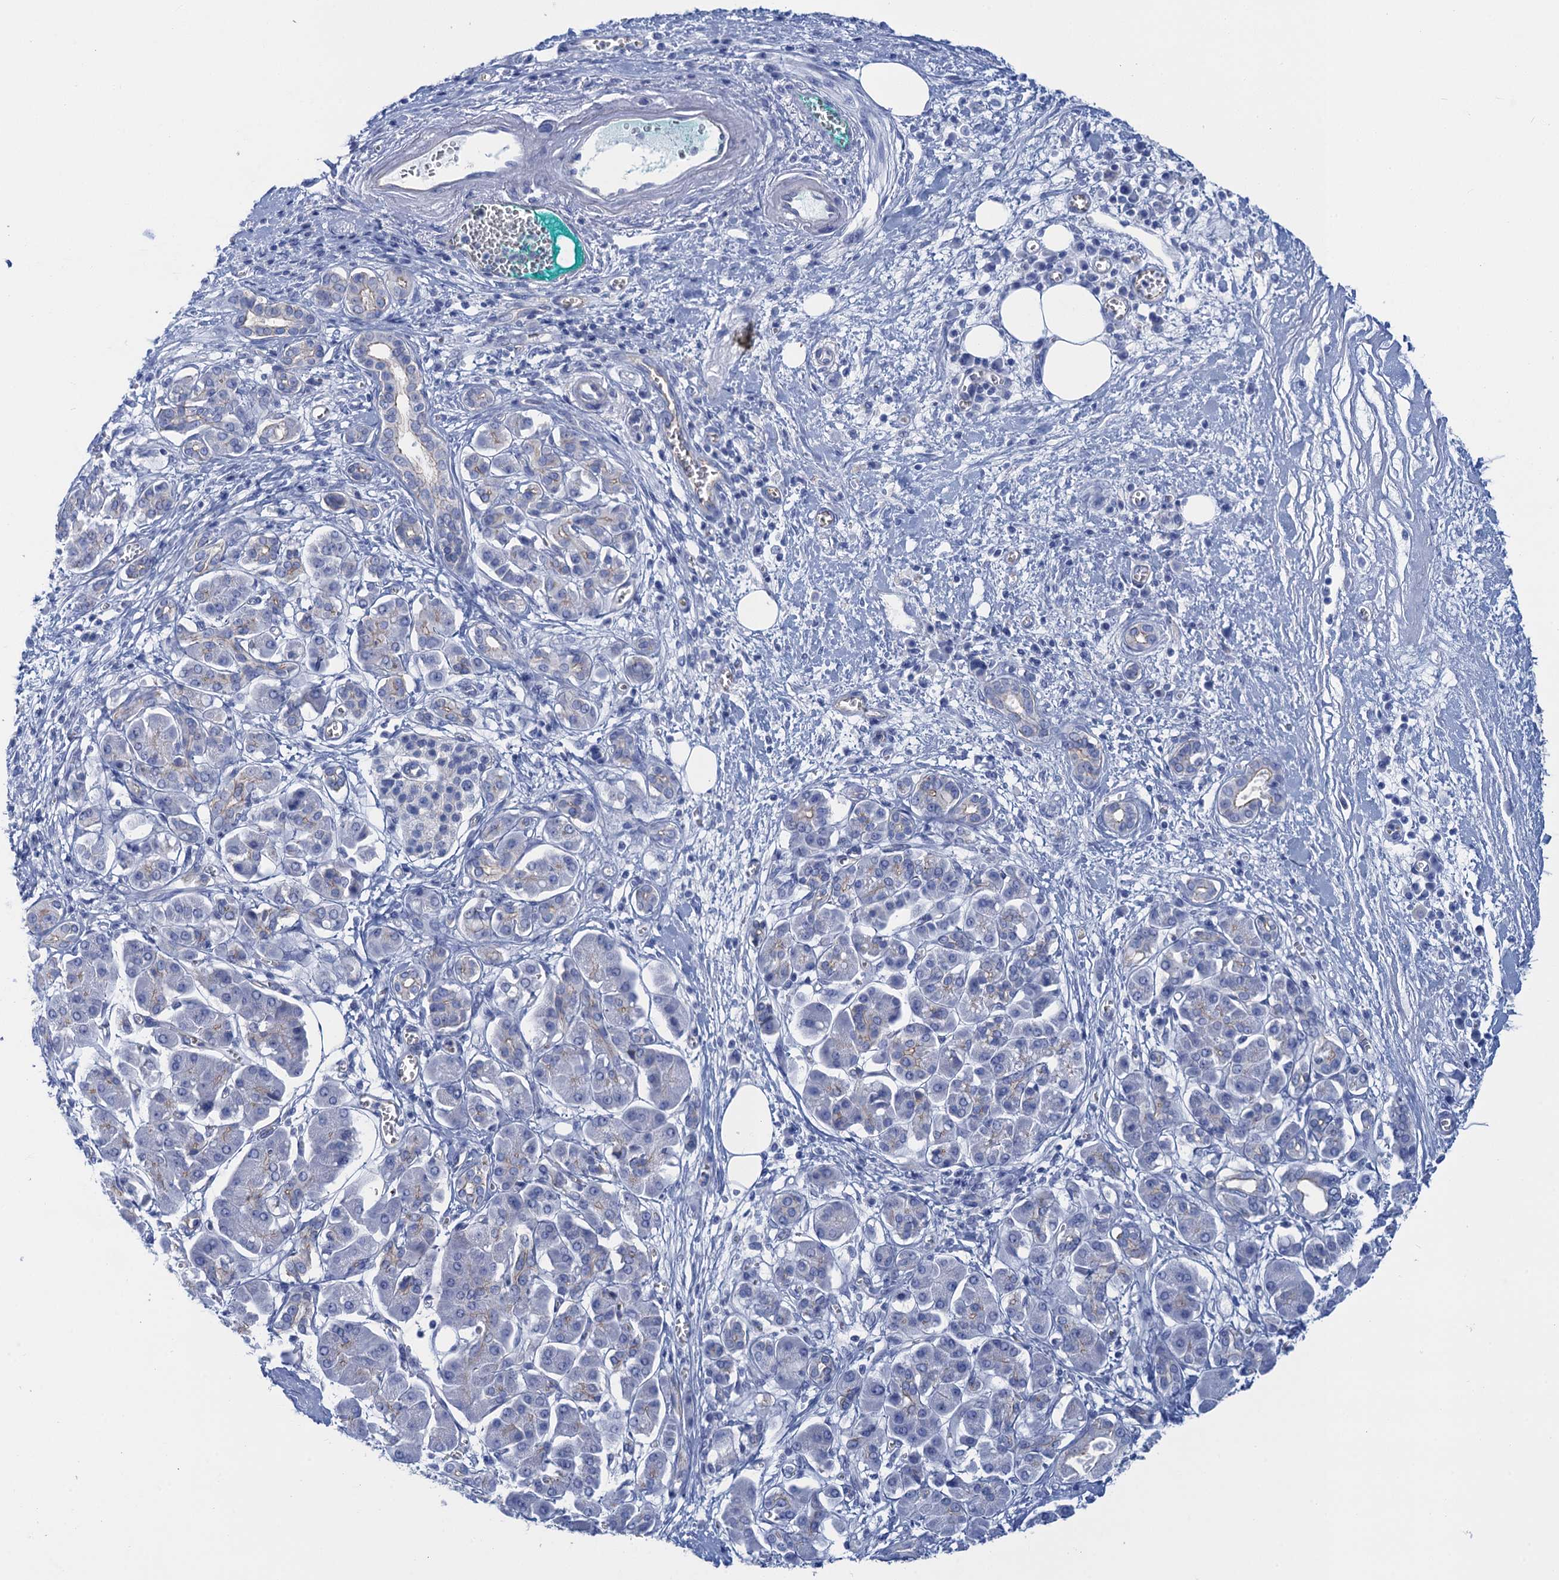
{"staining": {"intensity": "weak", "quantity": "<25%", "location": "cytoplasmic/membranous"}, "tissue": "pancreatic cancer", "cell_type": "Tumor cells", "image_type": "cancer", "snomed": [{"axis": "morphology", "description": "Adenocarcinoma, NOS"}, {"axis": "topography", "description": "Pancreas"}], "caption": "Image shows no significant protein expression in tumor cells of pancreatic cancer (adenocarcinoma).", "gene": "CALML5", "patient": {"sex": "male", "age": 78}}